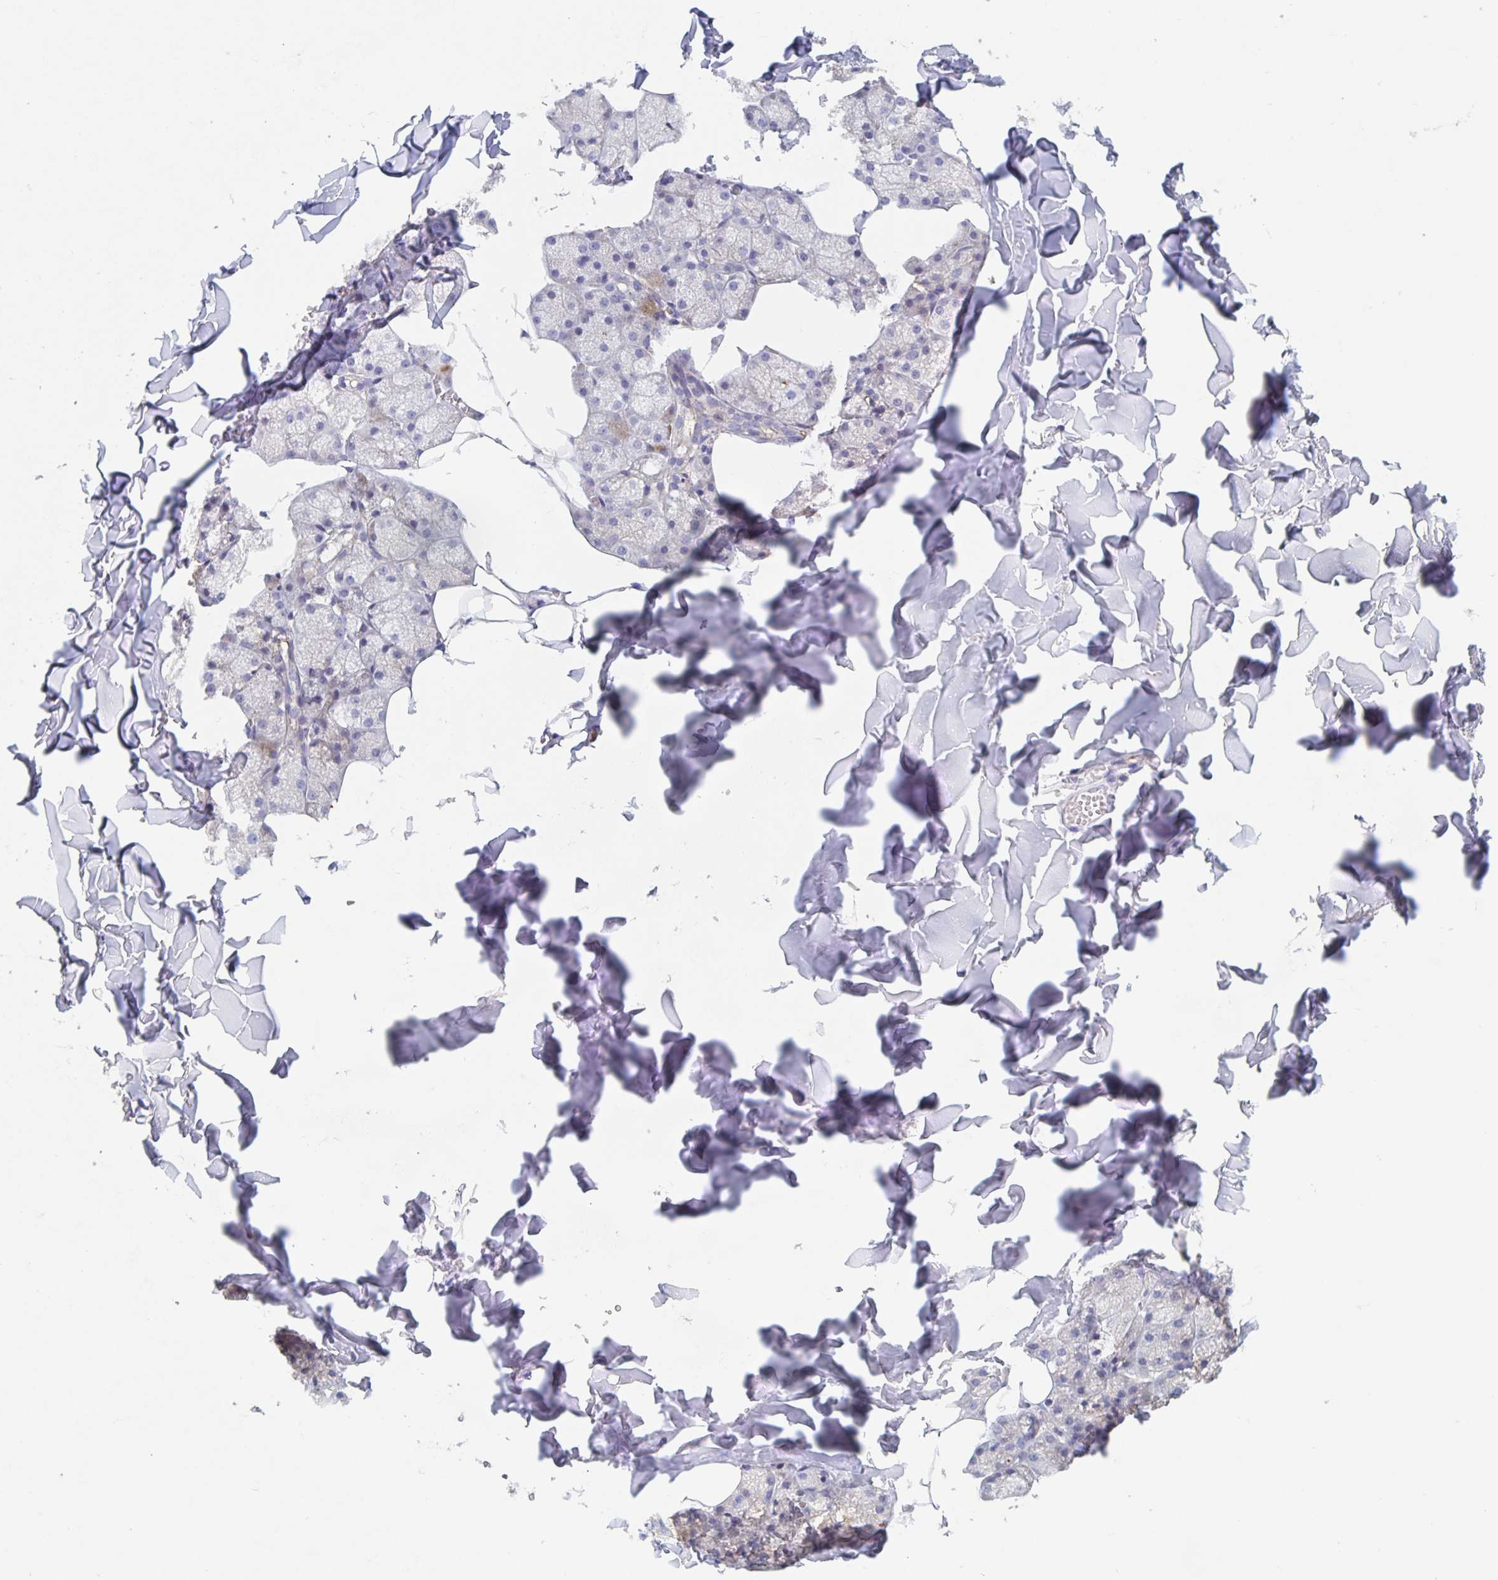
{"staining": {"intensity": "moderate", "quantity": "<25%", "location": "cytoplasmic/membranous"}, "tissue": "salivary gland", "cell_type": "Glandular cells", "image_type": "normal", "snomed": [{"axis": "morphology", "description": "Normal tissue, NOS"}, {"axis": "topography", "description": "Salivary gland"}, {"axis": "topography", "description": "Peripheral nerve tissue"}], "caption": "Brown immunohistochemical staining in unremarkable human salivary gland shows moderate cytoplasmic/membranous expression in approximately <25% of glandular cells. The staining was performed using DAB to visualize the protein expression in brown, while the nuclei were stained in blue with hematoxylin (Magnification: 20x).", "gene": "CDC42BPG", "patient": {"sex": "male", "age": 38}}